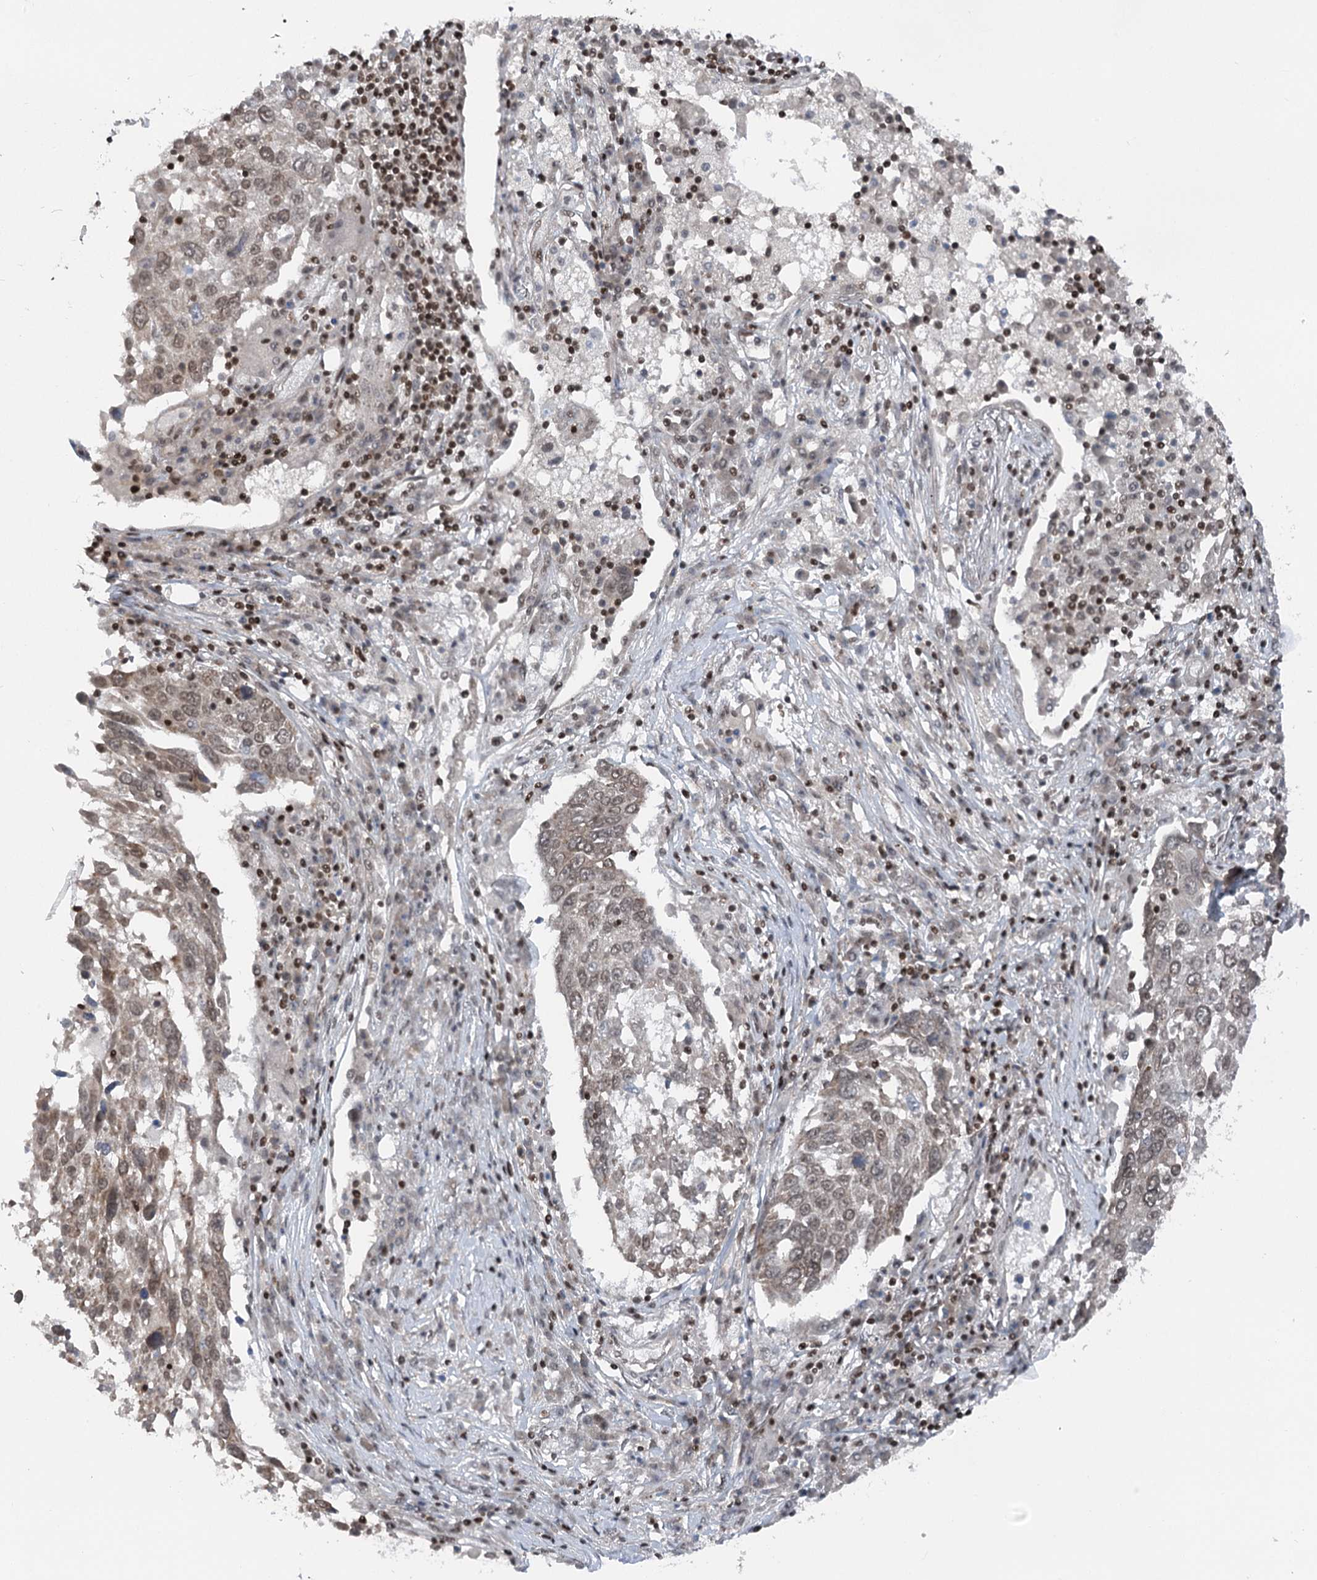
{"staining": {"intensity": "moderate", "quantity": ">75%", "location": "nuclear"}, "tissue": "lung cancer", "cell_type": "Tumor cells", "image_type": "cancer", "snomed": [{"axis": "morphology", "description": "Squamous cell carcinoma, NOS"}, {"axis": "topography", "description": "Lung"}], "caption": "Immunohistochemical staining of human lung cancer reveals moderate nuclear protein expression in approximately >75% of tumor cells. (IHC, brightfield microscopy, high magnification).", "gene": "CGGBP1", "patient": {"sex": "male", "age": 65}}